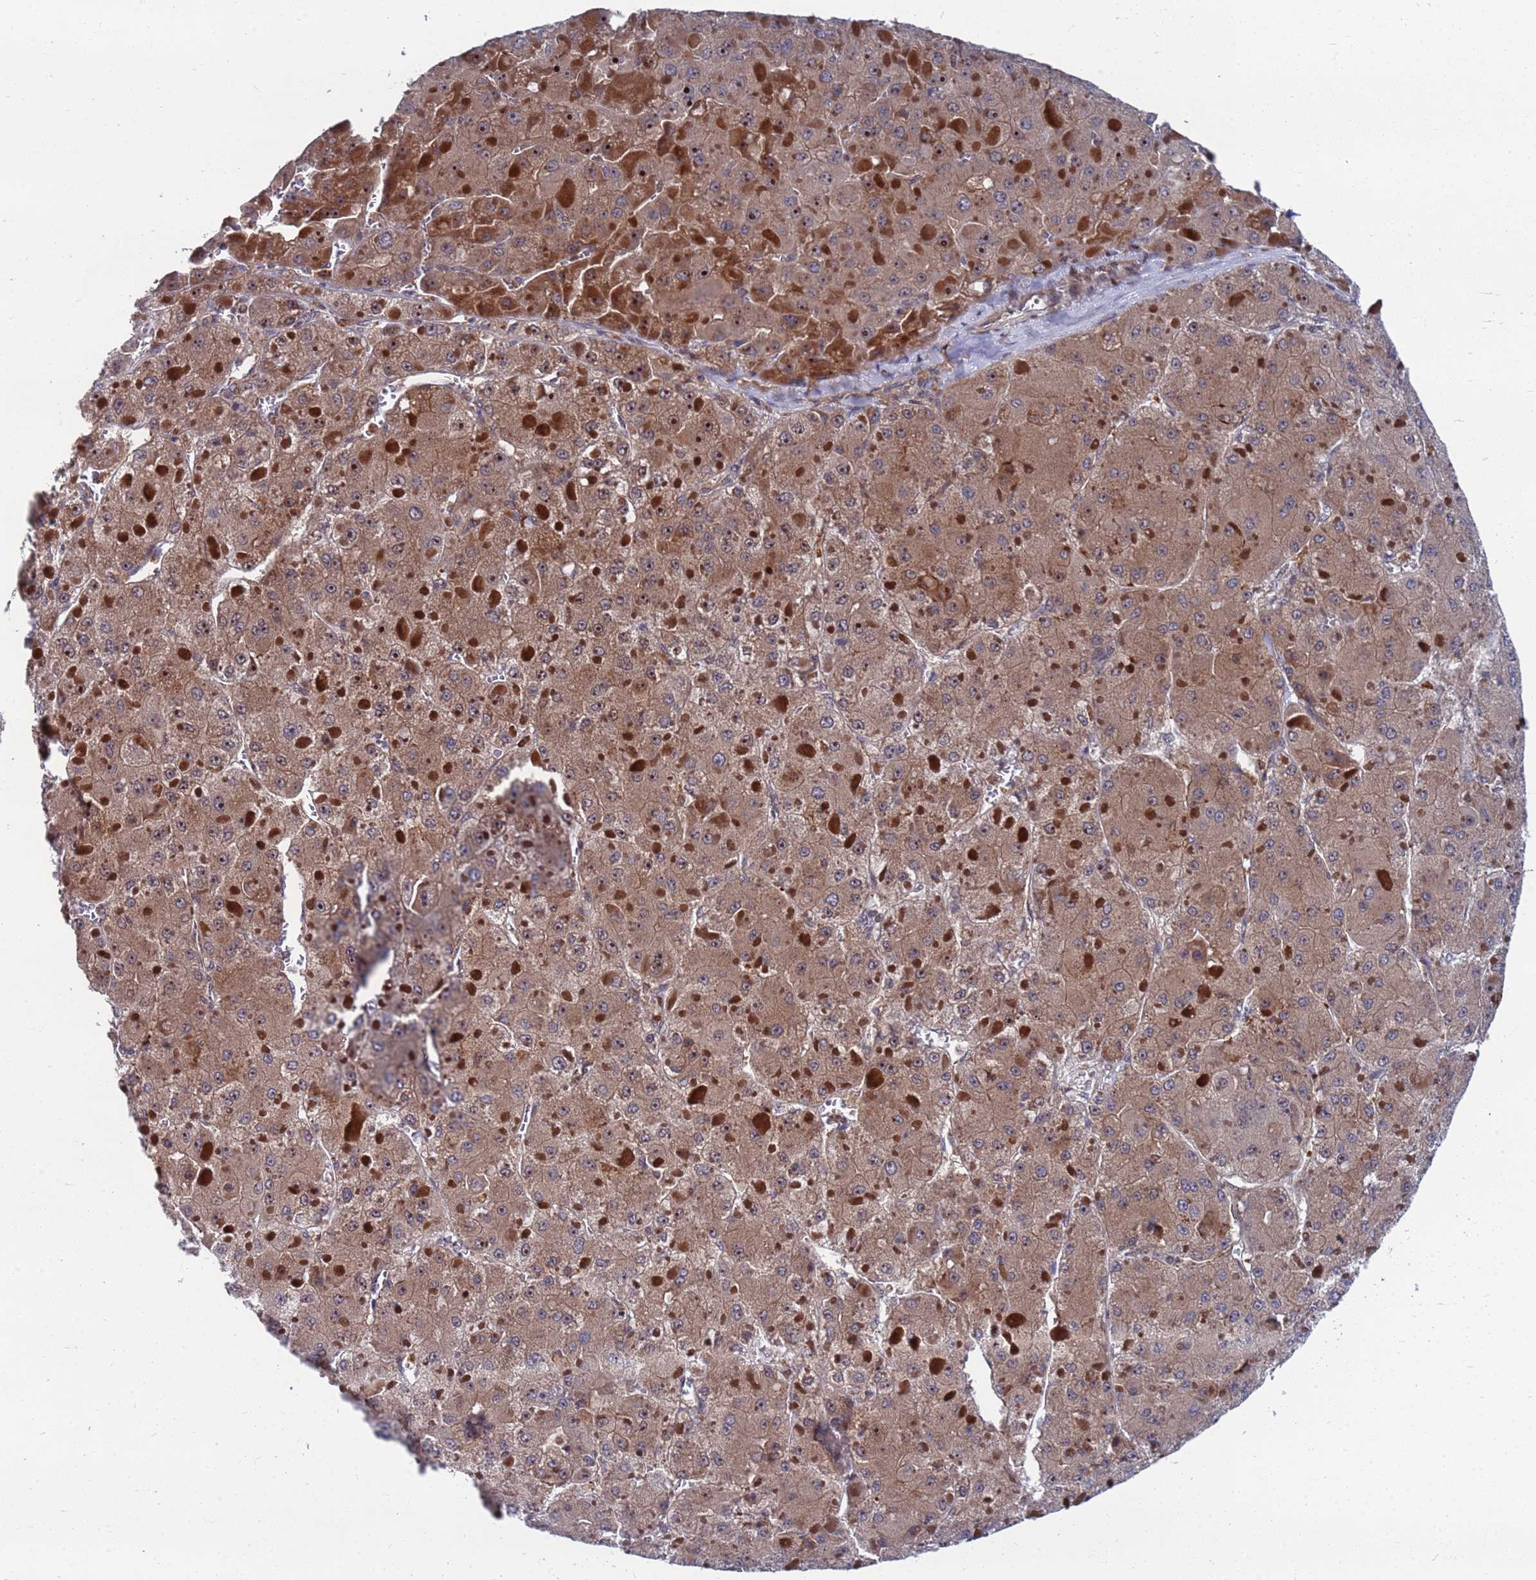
{"staining": {"intensity": "moderate", "quantity": "25%-75%", "location": "cytoplasmic/membranous,nuclear"}, "tissue": "liver cancer", "cell_type": "Tumor cells", "image_type": "cancer", "snomed": [{"axis": "morphology", "description": "Carcinoma, Hepatocellular, NOS"}, {"axis": "topography", "description": "Liver"}], "caption": "Tumor cells exhibit medium levels of moderate cytoplasmic/membranous and nuclear positivity in about 25%-75% of cells in human liver hepatocellular carcinoma. Nuclei are stained in blue.", "gene": "TMBIM6", "patient": {"sex": "female", "age": 73}}